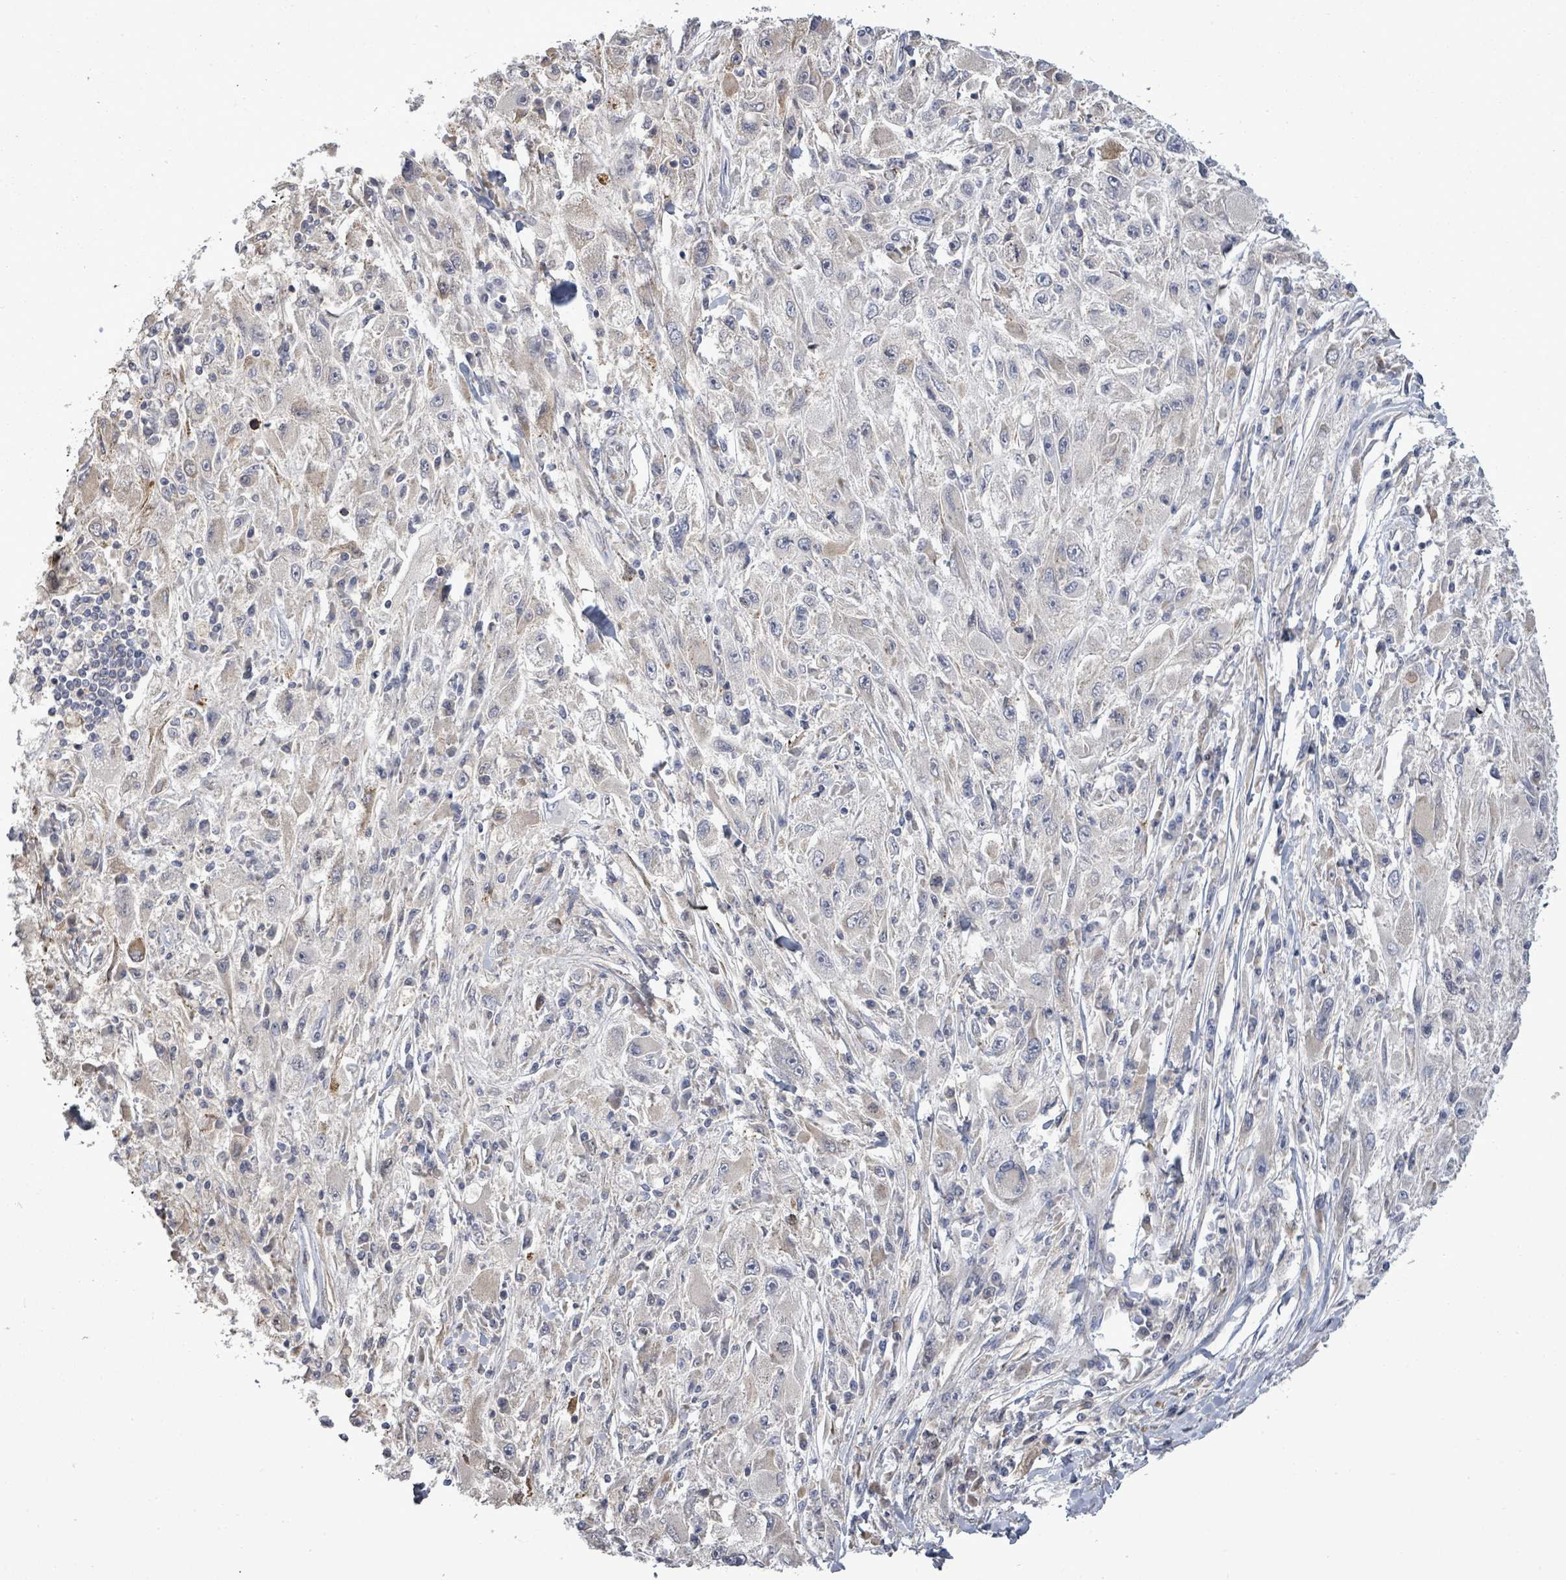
{"staining": {"intensity": "negative", "quantity": "none", "location": "none"}, "tissue": "melanoma", "cell_type": "Tumor cells", "image_type": "cancer", "snomed": [{"axis": "morphology", "description": "Malignant melanoma, Metastatic site"}, {"axis": "topography", "description": "Skin"}], "caption": "A high-resolution photomicrograph shows immunohistochemistry (IHC) staining of melanoma, which demonstrates no significant expression in tumor cells. The staining was performed using DAB (3,3'-diaminobenzidine) to visualize the protein expression in brown, while the nuclei were stained in blue with hematoxylin (Magnification: 20x).", "gene": "PAPSS1", "patient": {"sex": "male", "age": 53}}